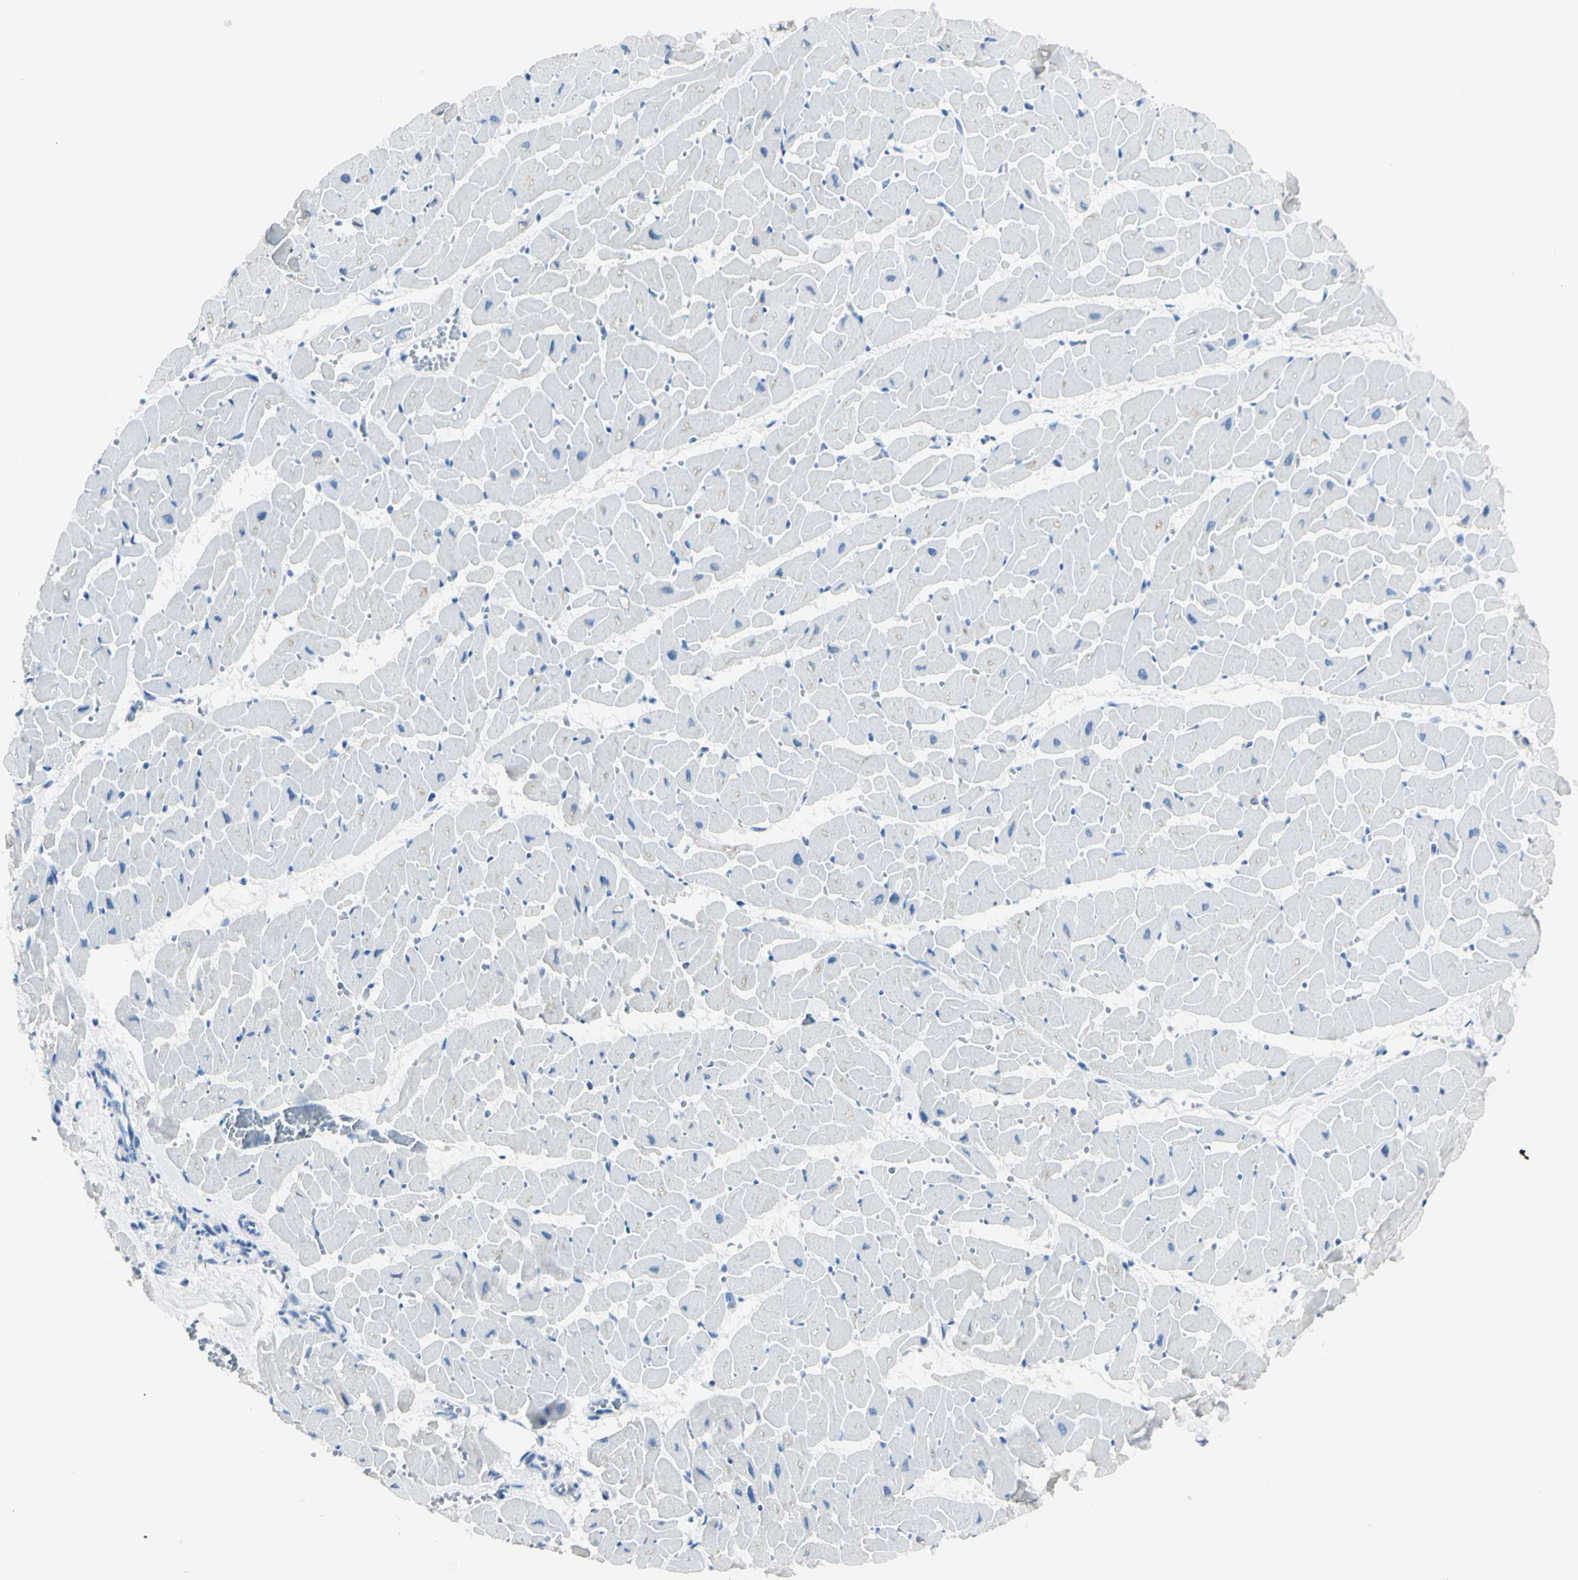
{"staining": {"intensity": "negative", "quantity": "none", "location": "none"}, "tissue": "heart muscle", "cell_type": "Cardiomyocytes", "image_type": "normal", "snomed": [{"axis": "morphology", "description": "Normal tissue, NOS"}, {"axis": "topography", "description": "Heart"}], "caption": "The IHC photomicrograph has no significant expression in cardiomyocytes of heart muscle. Nuclei are stained in blue.", "gene": "FOLH1", "patient": {"sex": "female", "age": 19}}